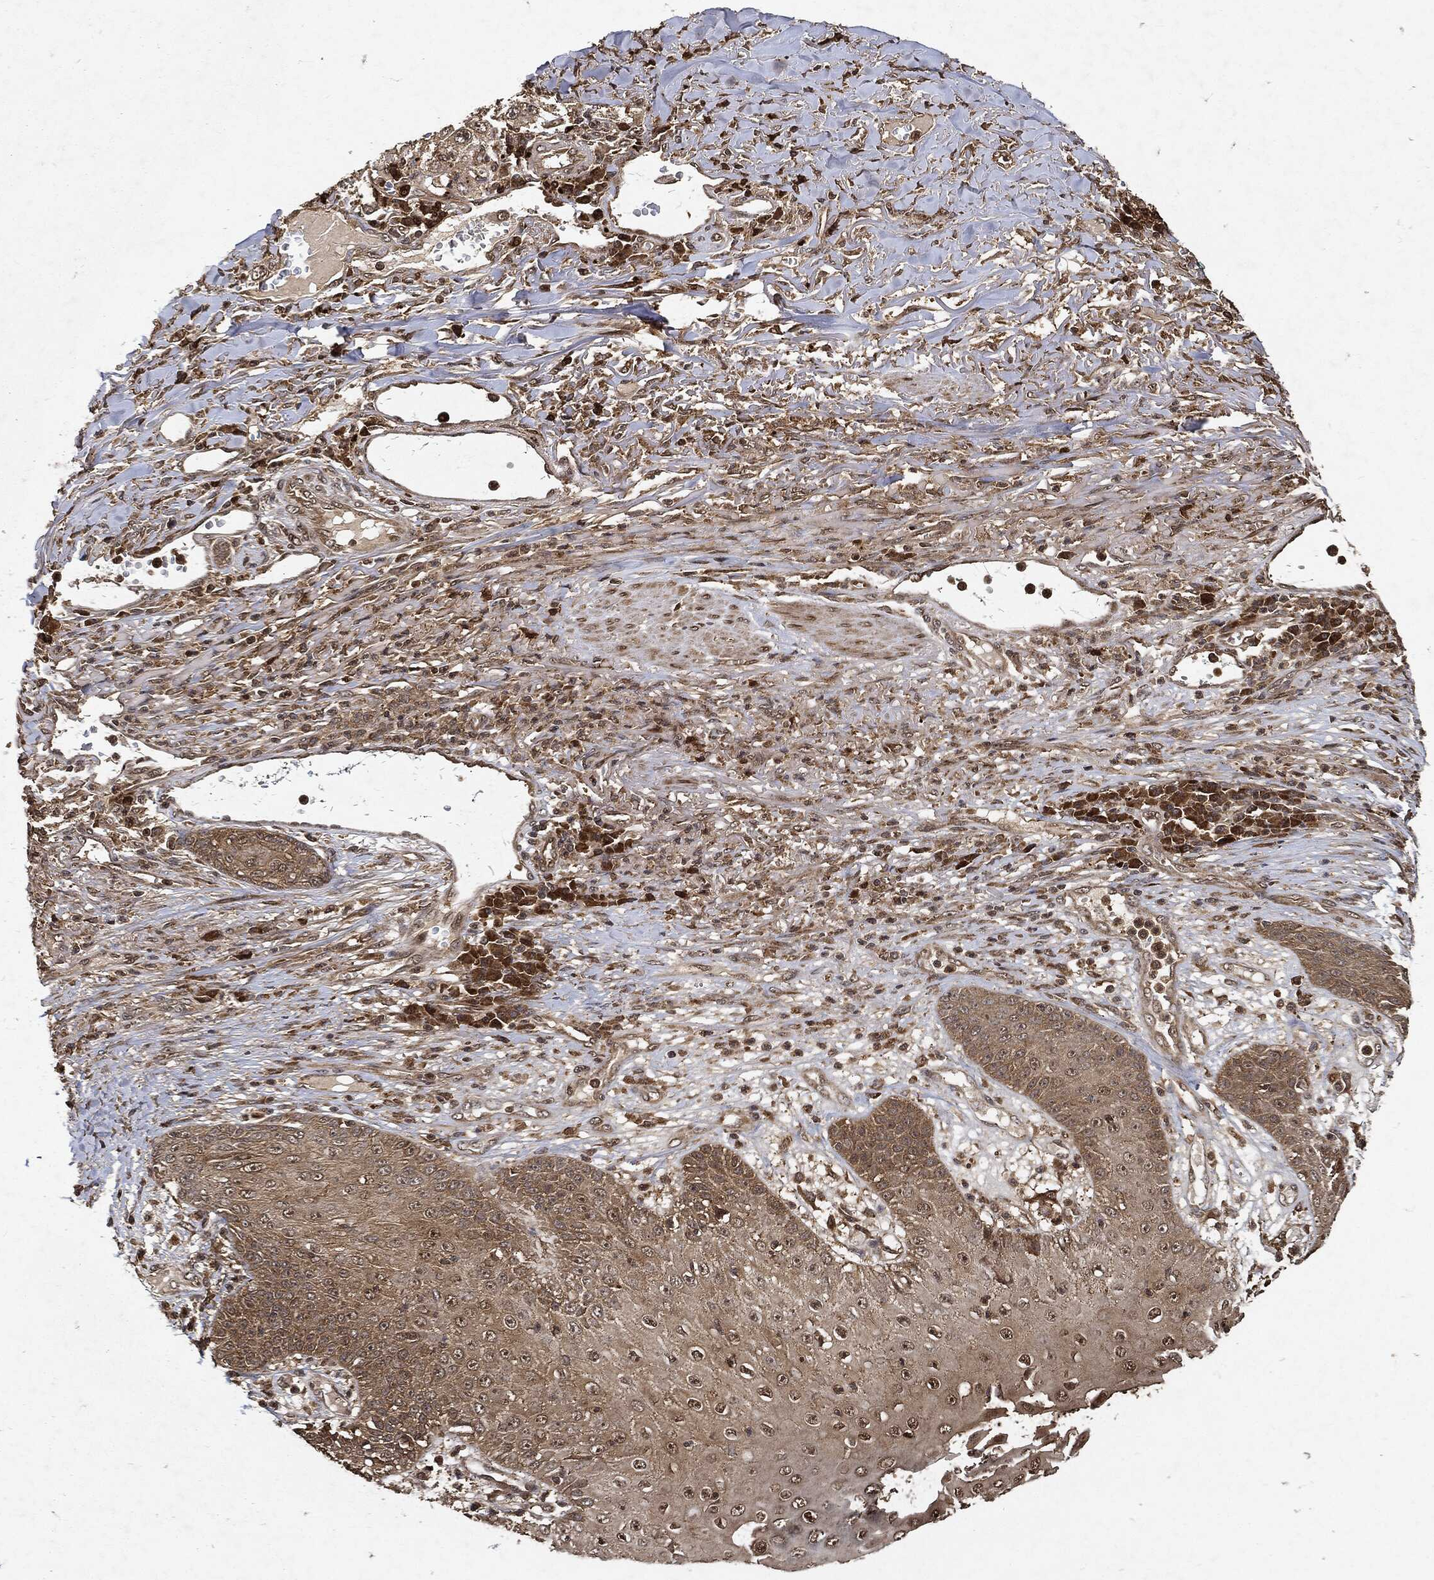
{"staining": {"intensity": "moderate", "quantity": "25%-75%", "location": "cytoplasmic/membranous,nuclear"}, "tissue": "skin cancer", "cell_type": "Tumor cells", "image_type": "cancer", "snomed": [{"axis": "morphology", "description": "Squamous cell carcinoma, NOS"}, {"axis": "topography", "description": "Skin"}], "caption": "Immunohistochemistry histopathology image of skin cancer stained for a protein (brown), which shows medium levels of moderate cytoplasmic/membranous and nuclear staining in about 25%-75% of tumor cells.", "gene": "ZNF226", "patient": {"sex": "male", "age": 82}}